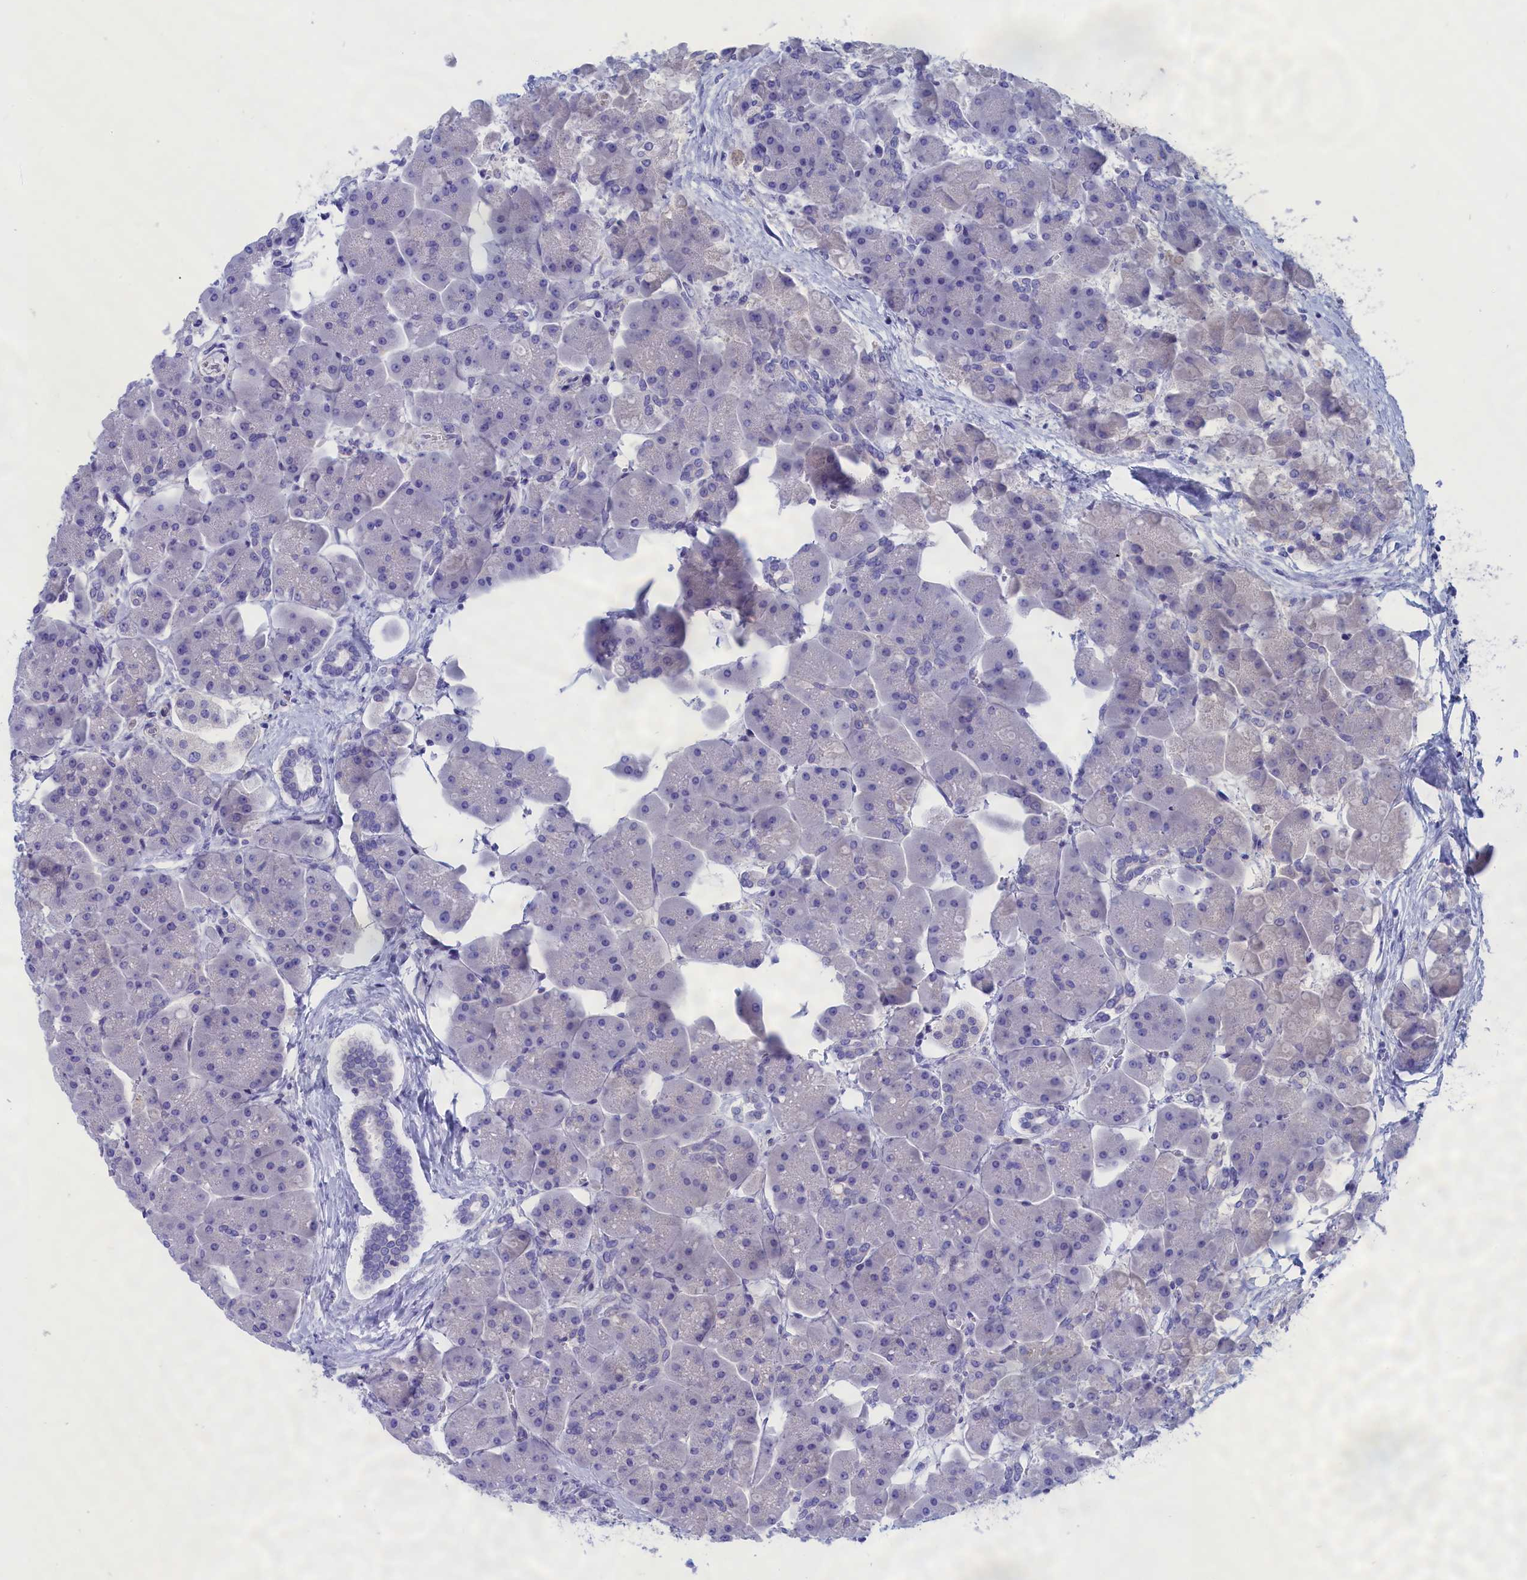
{"staining": {"intensity": "negative", "quantity": "none", "location": "none"}, "tissue": "pancreas", "cell_type": "Exocrine glandular cells", "image_type": "normal", "snomed": [{"axis": "morphology", "description": "Normal tissue, NOS"}, {"axis": "topography", "description": "Pancreas"}], "caption": "A histopathology image of pancreas stained for a protein reveals no brown staining in exocrine glandular cells. The staining was performed using DAB (3,3'-diaminobenzidine) to visualize the protein expression in brown, while the nuclei were stained in blue with hematoxylin (Magnification: 20x).", "gene": "VPS35L", "patient": {"sex": "male", "age": 66}}